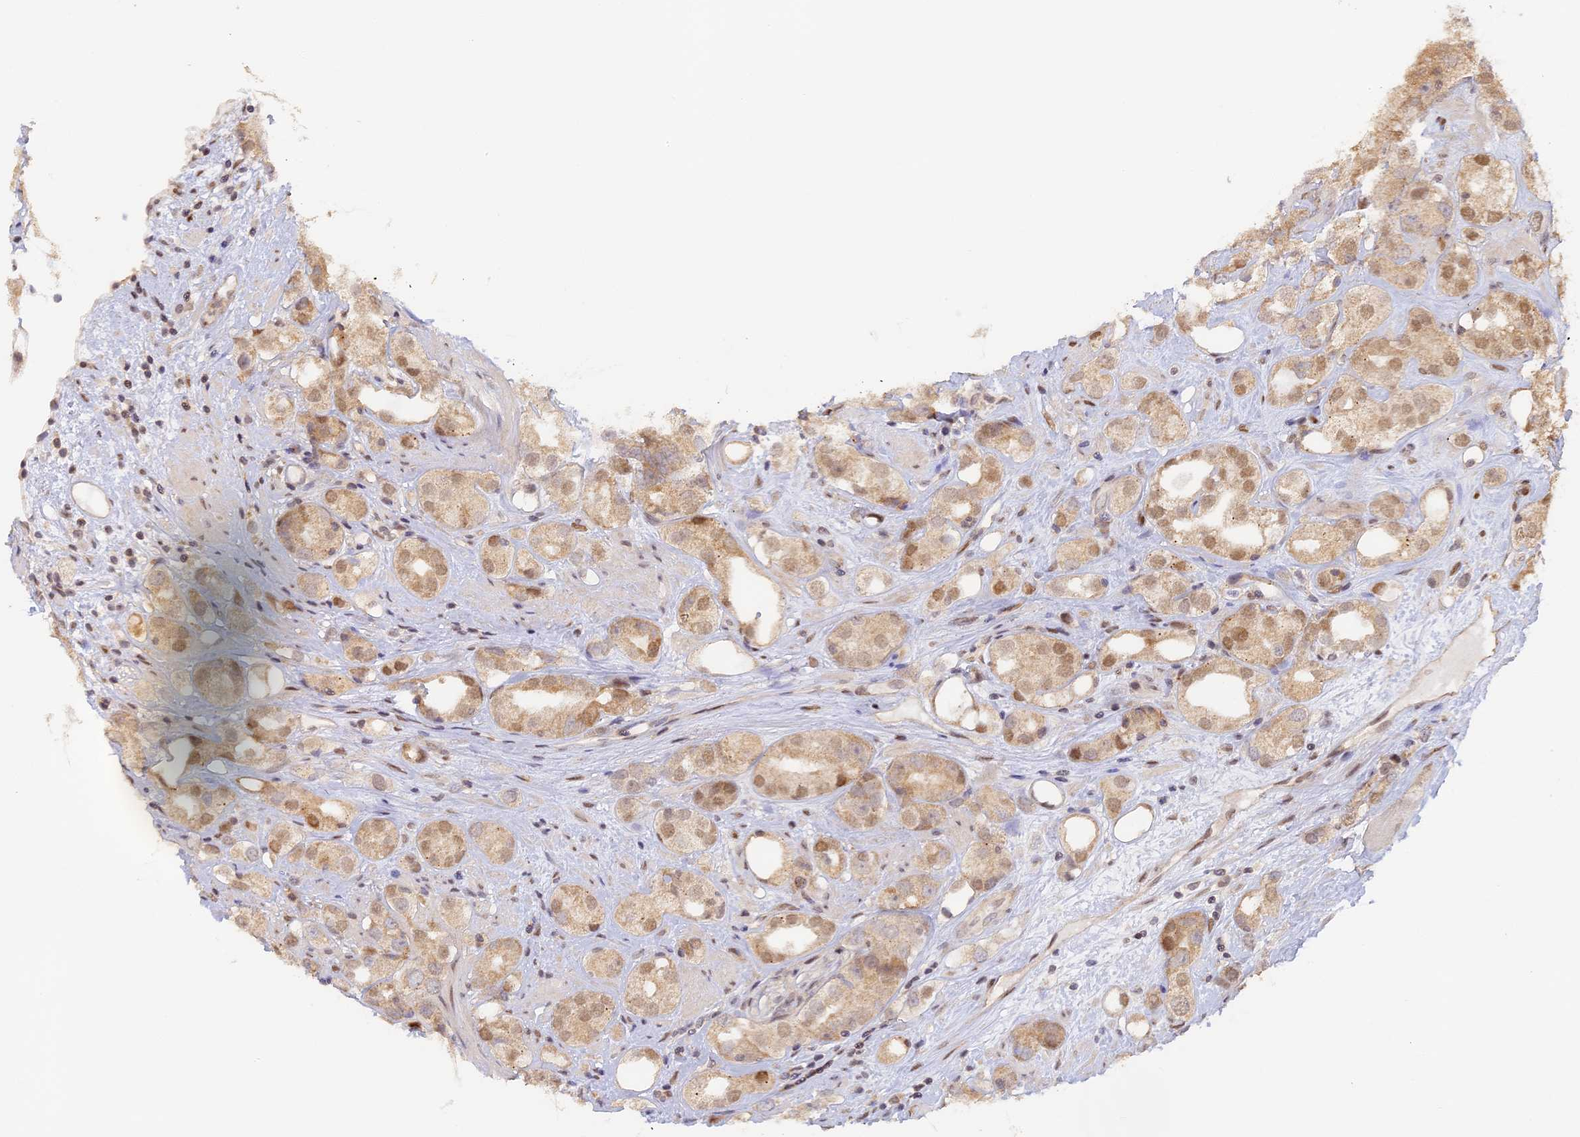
{"staining": {"intensity": "moderate", "quantity": ">75%", "location": "cytoplasmic/membranous,nuclear"}, "tissue": "prostate cancer", "cell_type": "Tumor cells", "image_type": "cancer", "snomed": [{"axis": "morphology", "description": "Adenocarcinoma, NOS"}, {"axis": "topography", "description": "Prostate"}], "caption": "Immunohistochemical staining of human prostate cancer (adenocarcinoma) shows moderate cytoplasmic/membranous and nuclear protein positivity in about >75% of tumor cells.", "gene": "MYBL2", "patient": {"sex": "male", "age": 79}}